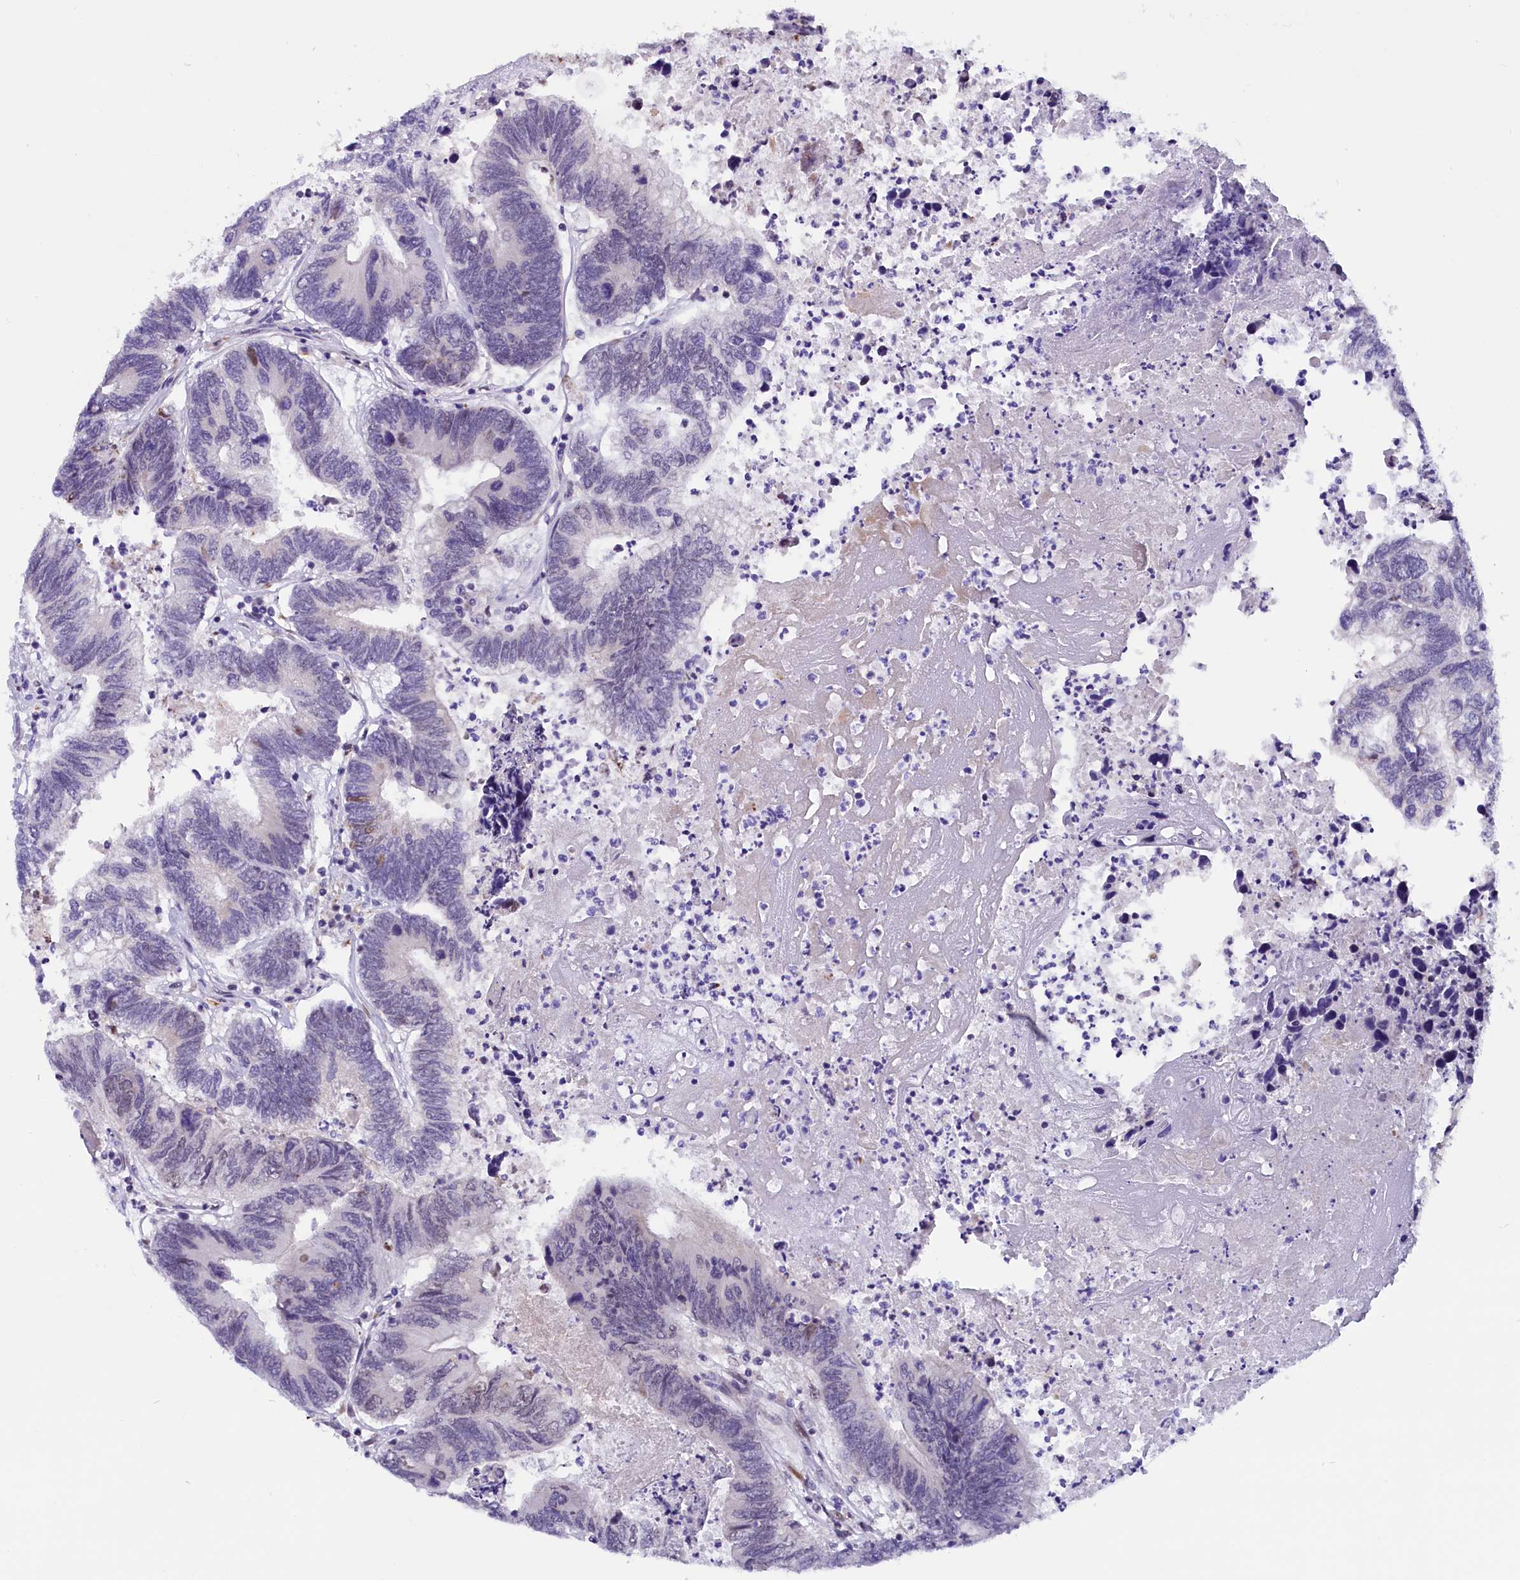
{"staining": {"intensity": "moderate", "quantity": "25%-75%", "location": "nuclear"}, "tissue": "colorectal cancer", "cell_type": "Tumor cells", "image_type": "cancer", "snomed": [{"axis": "morphology", "description": "Adenocarcinoma, NOS"}, {"axis": "topography", "description": "Colon"}], "caption": "Human colorectal cancer stained for a protein (brown) reveals moderate nuclear positive staining in about 25%-75% of tumor cells.", "gene": "CDYL2", "patient": {"sex": "female", "age": 67}}